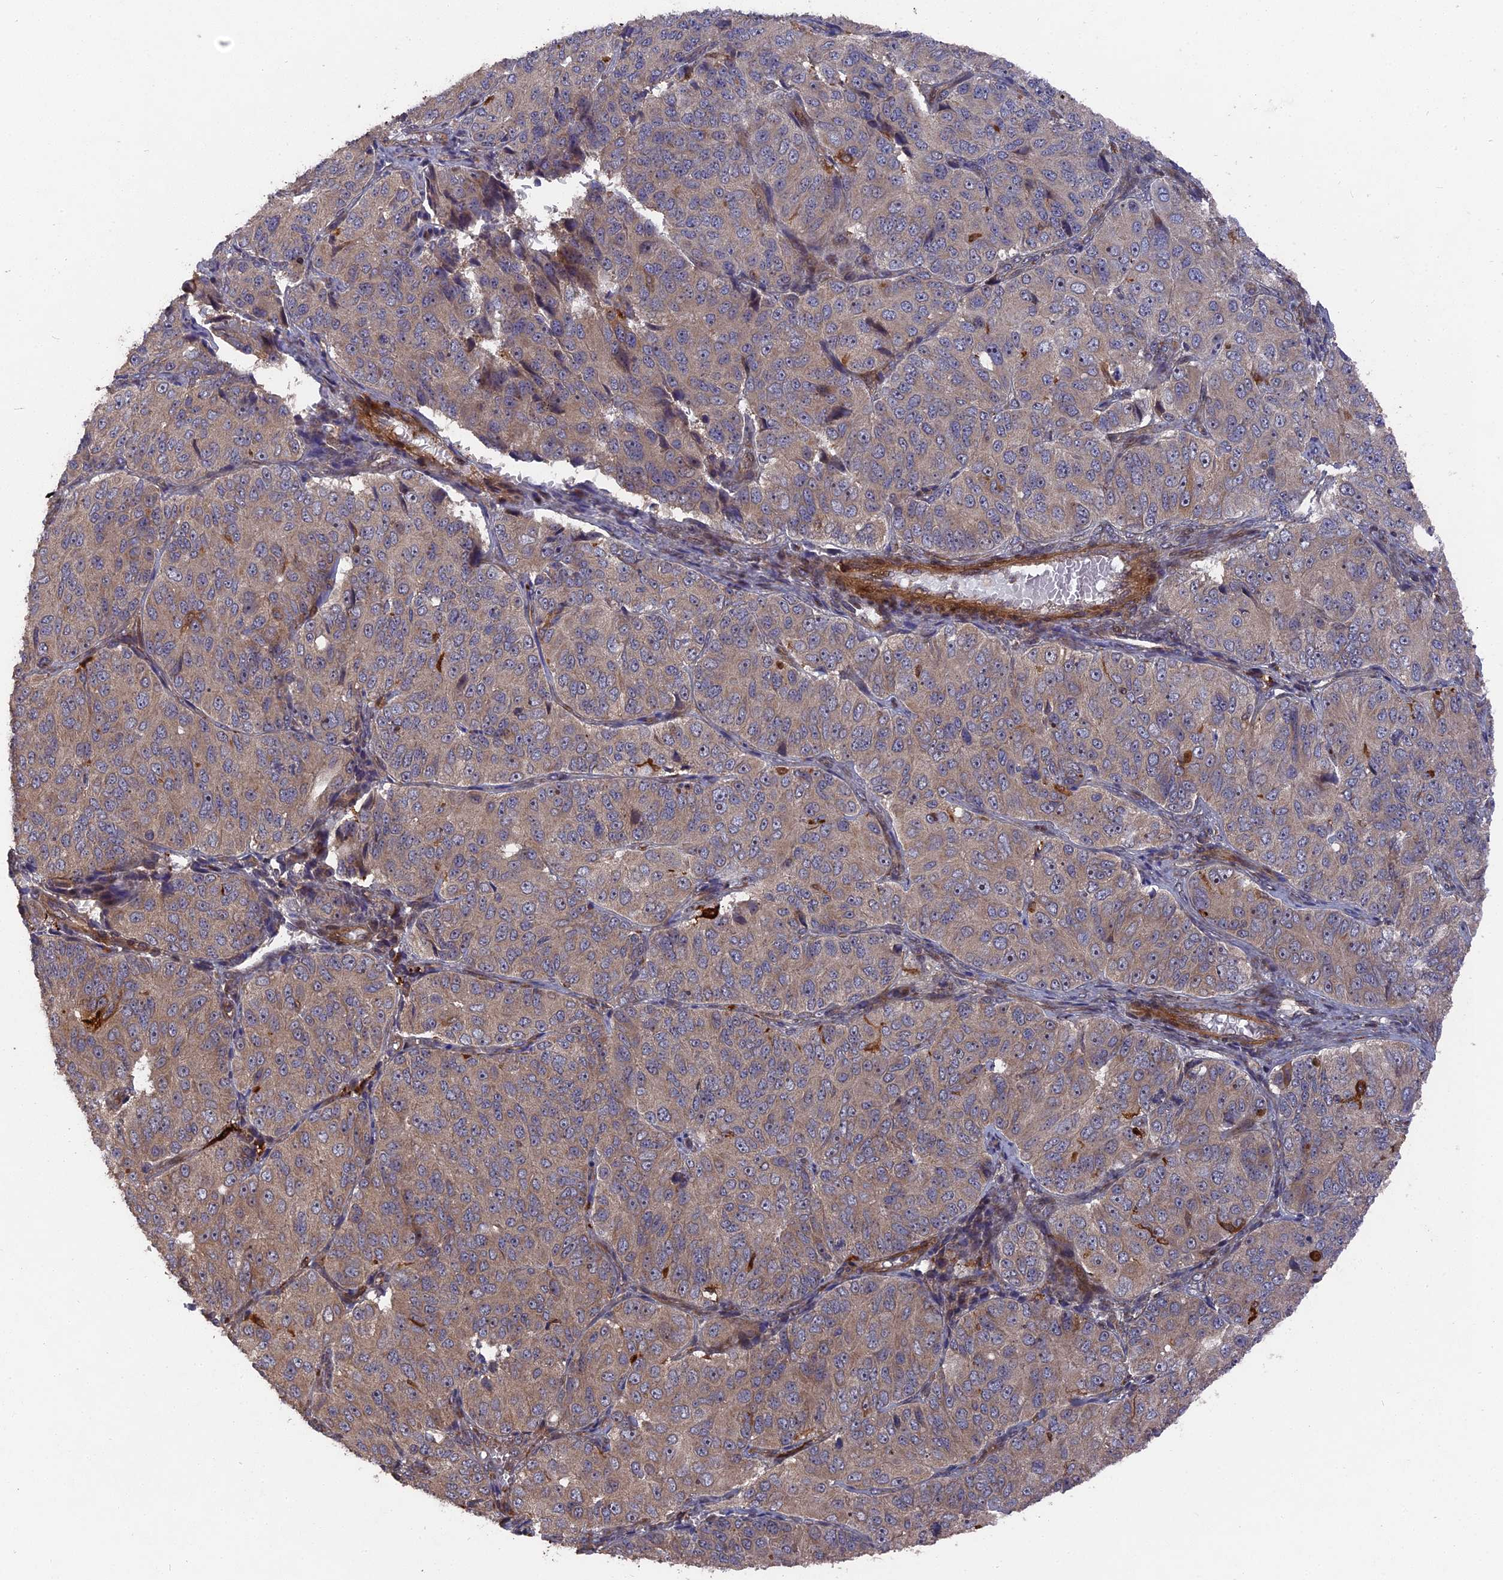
{"staining": {"intensity": "weak", "quantity": ">75%", "location": "cytoplasmic/membranous"}, "tissue": "ovarian cancer", "cell_type": "Tumor cells", "image_type": "cancer", "snomed": [{"axis": "morphology", "description": "Carcinoma, endometroid"}, {"axis": "topography", "description": "Ovary"}], "caption": "The immunohistochemical stain highlights weak cytoplasmic/membranous positivity in tumor cells of ovarian cancer (endometroid carcinoma) tissue.", "gene": "DEF8", "patient": {"sex": "female", "age": 51}}